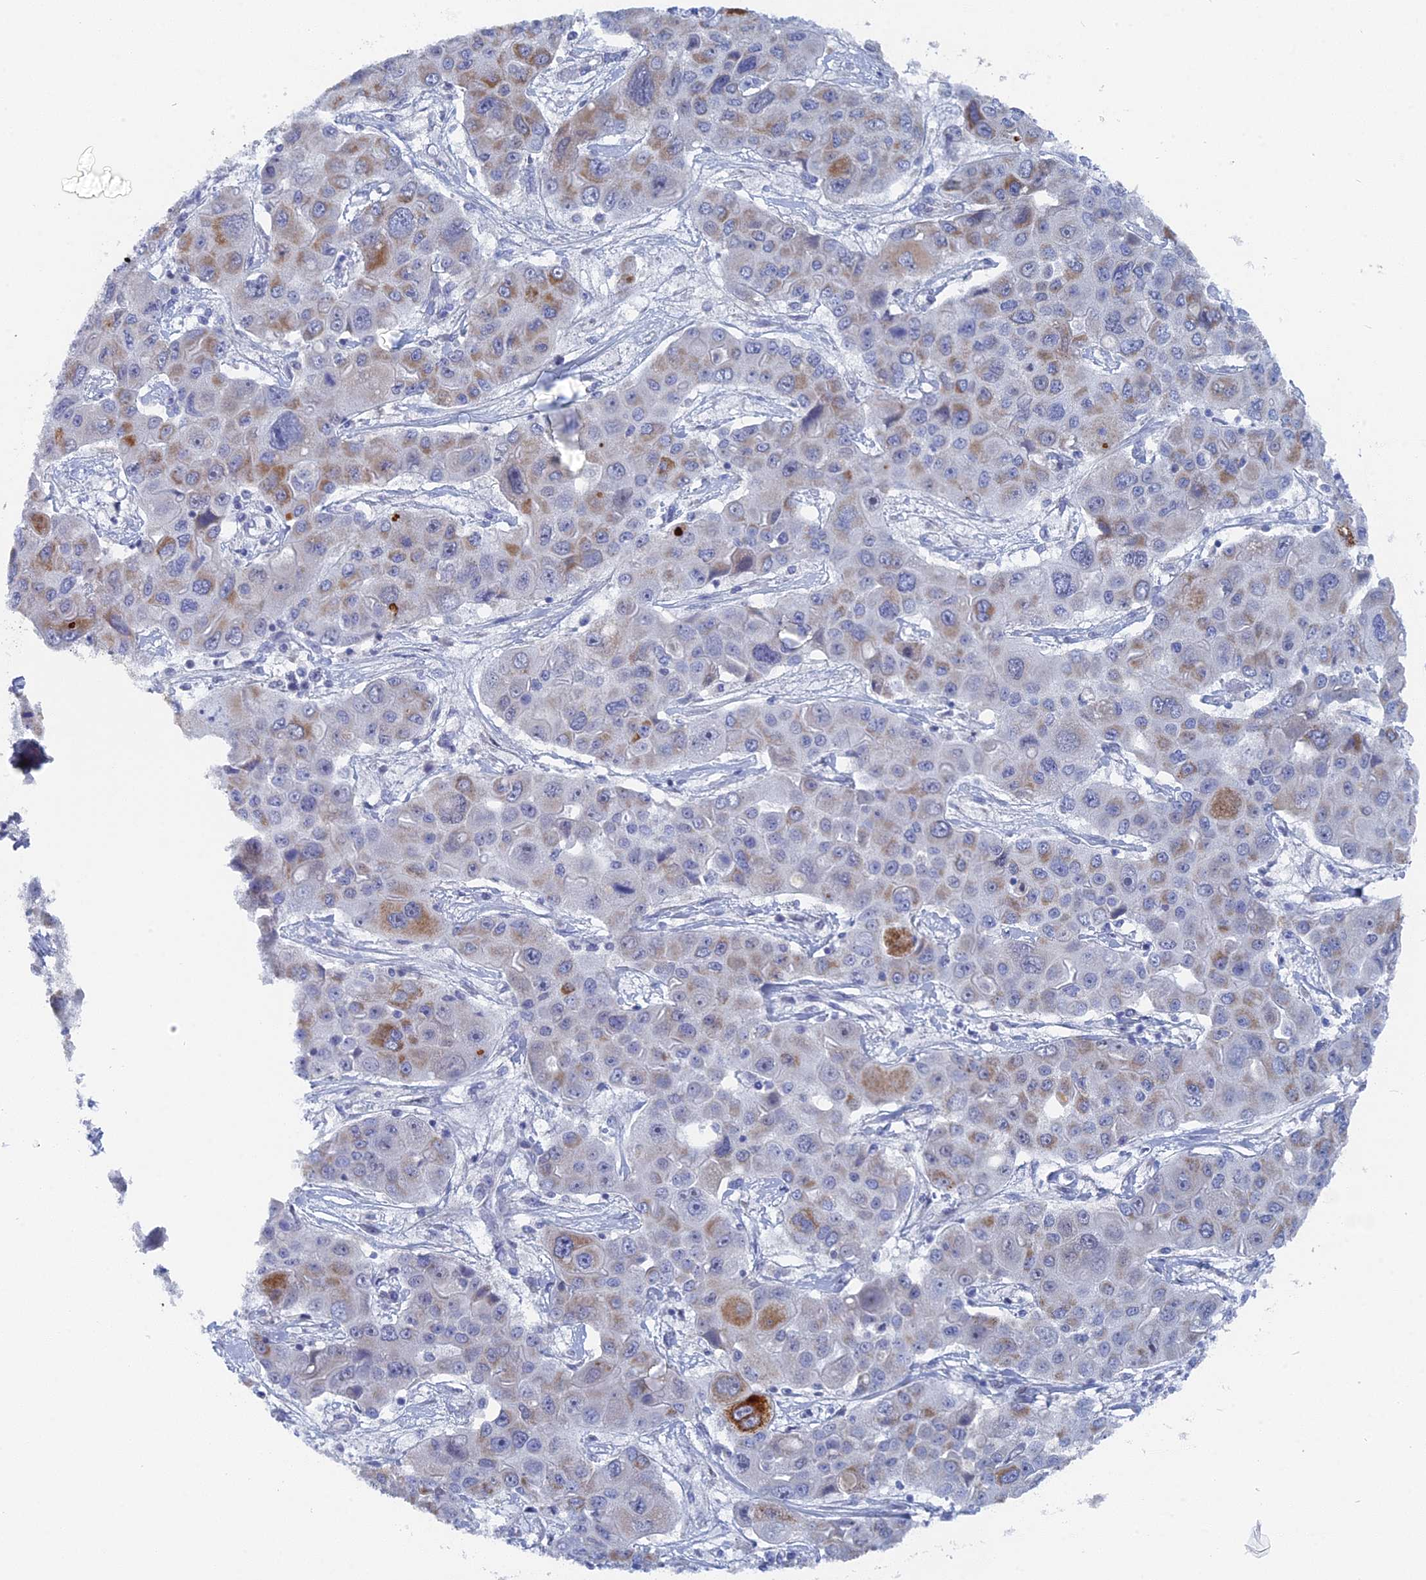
{"staining": {"intensity": "moderate", "quantity": "<25%", "location": "cytoplasmic/membranous"}, "tissue": "liver cancer", "cell_type": "Tumor cells", "image_type": "cancer", "snomed": [{"axis": "morphology", "description": "Cholangiocarcinoma"}, {"axis": "topography", "description": "Liver"}], "caption": "IHC of human liver cancer (cholangiocarcinoma) exhibits low levels of moderate cytoplasmic/membranous positivity in approximately <25% of tumor cells.", "gene": "HIGD1A", "patient": {"sex": "male", "age": 67}}